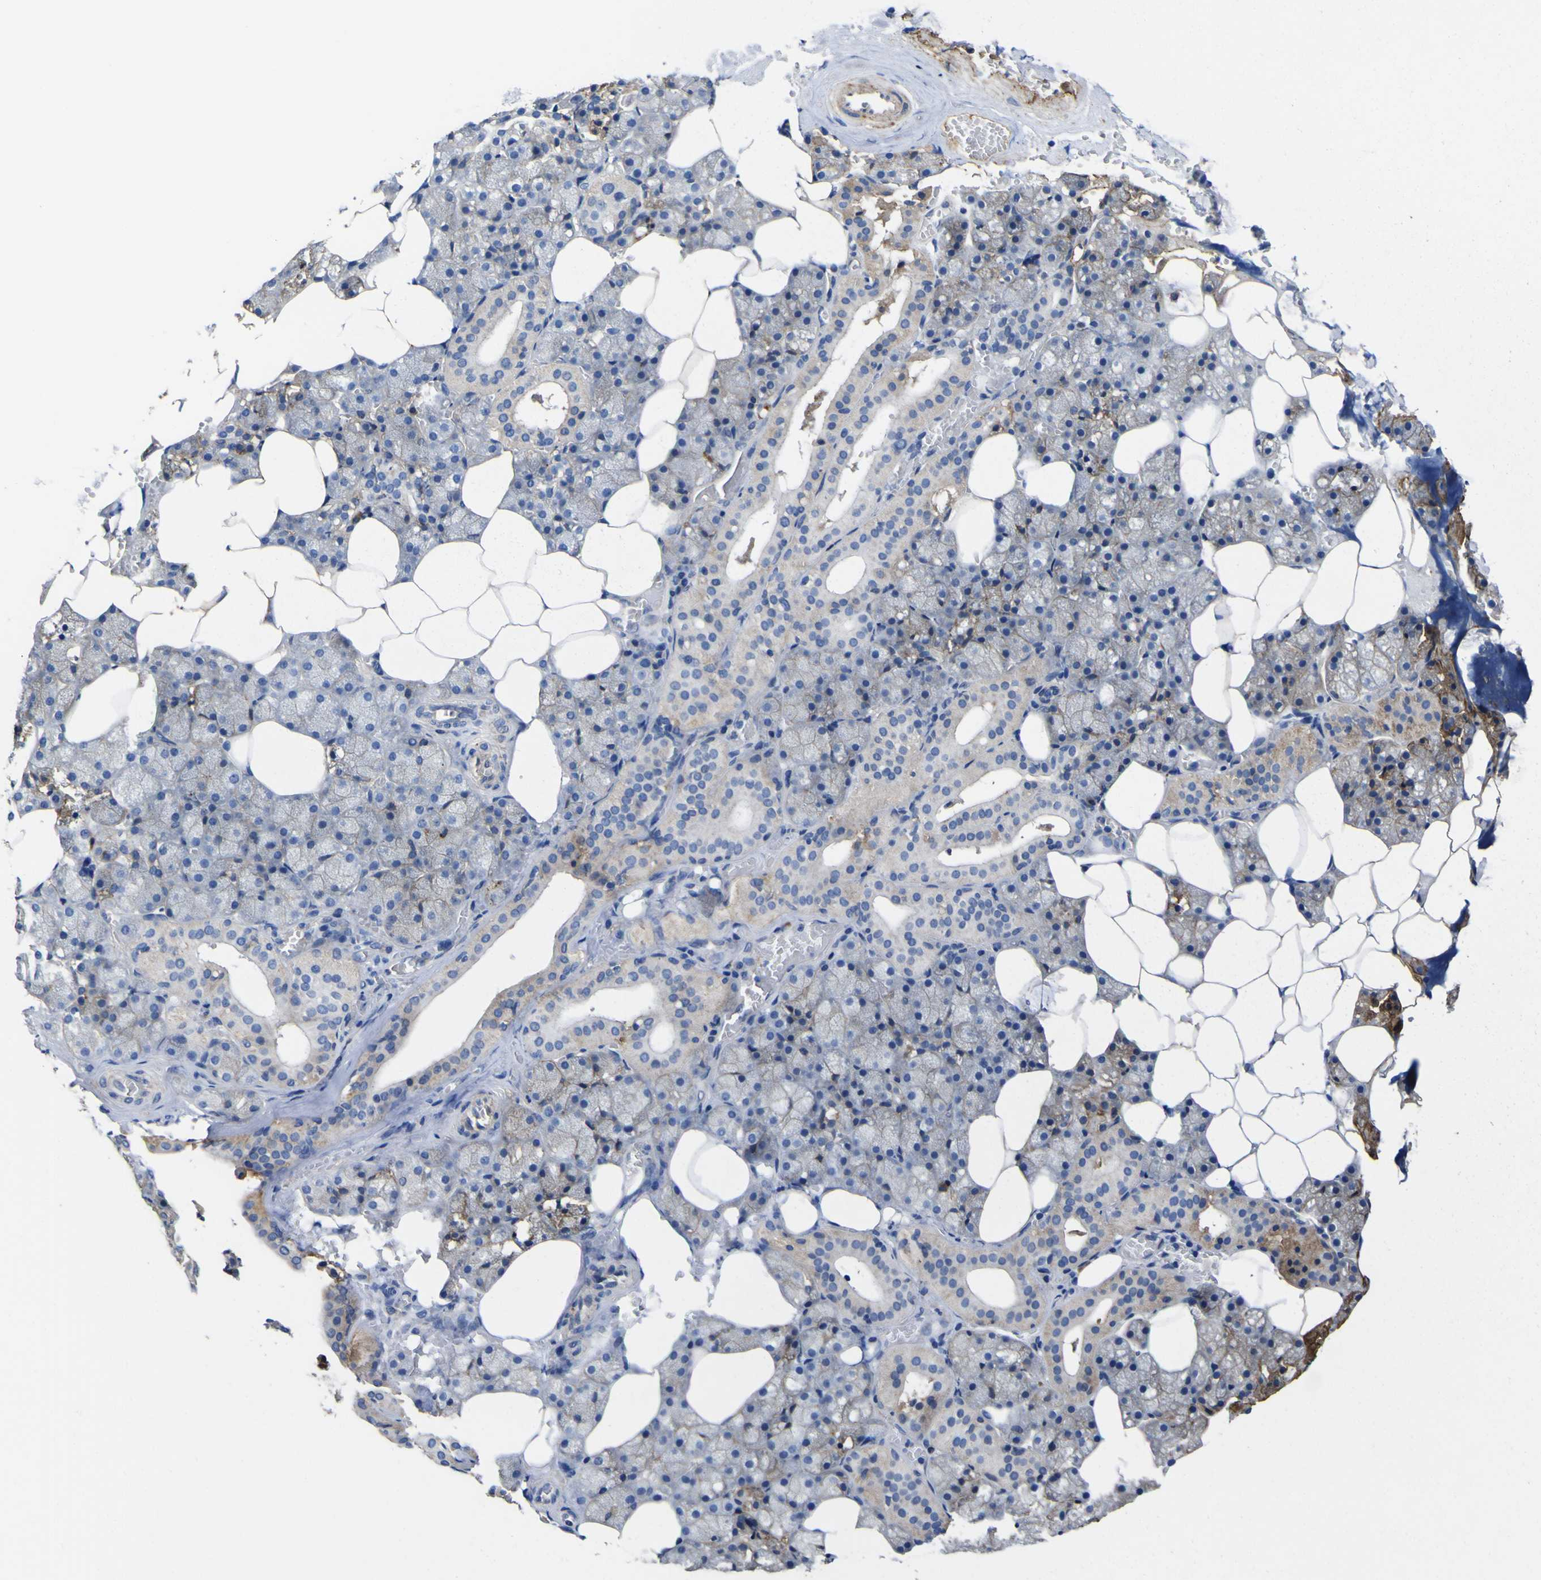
{"staining": {"intensity": "moderate", "quantity": "25%-75%", "location": "cytoplasmic/membranous"}, "tissue": "salivary gland", "cell_type": "Glandular cells", "image_type": "normal", "snomed": [{"axis": "morphology", "description": "Normal tissue, NOS"}, {"axis": "topography", "description": "Salivary gland"}], "caption": "Salivary gland stained with DAB (3,3'-diaminobenzidine) immunohistochemistry displays medium levels of moderate cytoplasmic/membranous staining in approximately 25%-75% of glandular cells.", "gene": "CD151", "patient": {"sex": "male", "age": 62}}